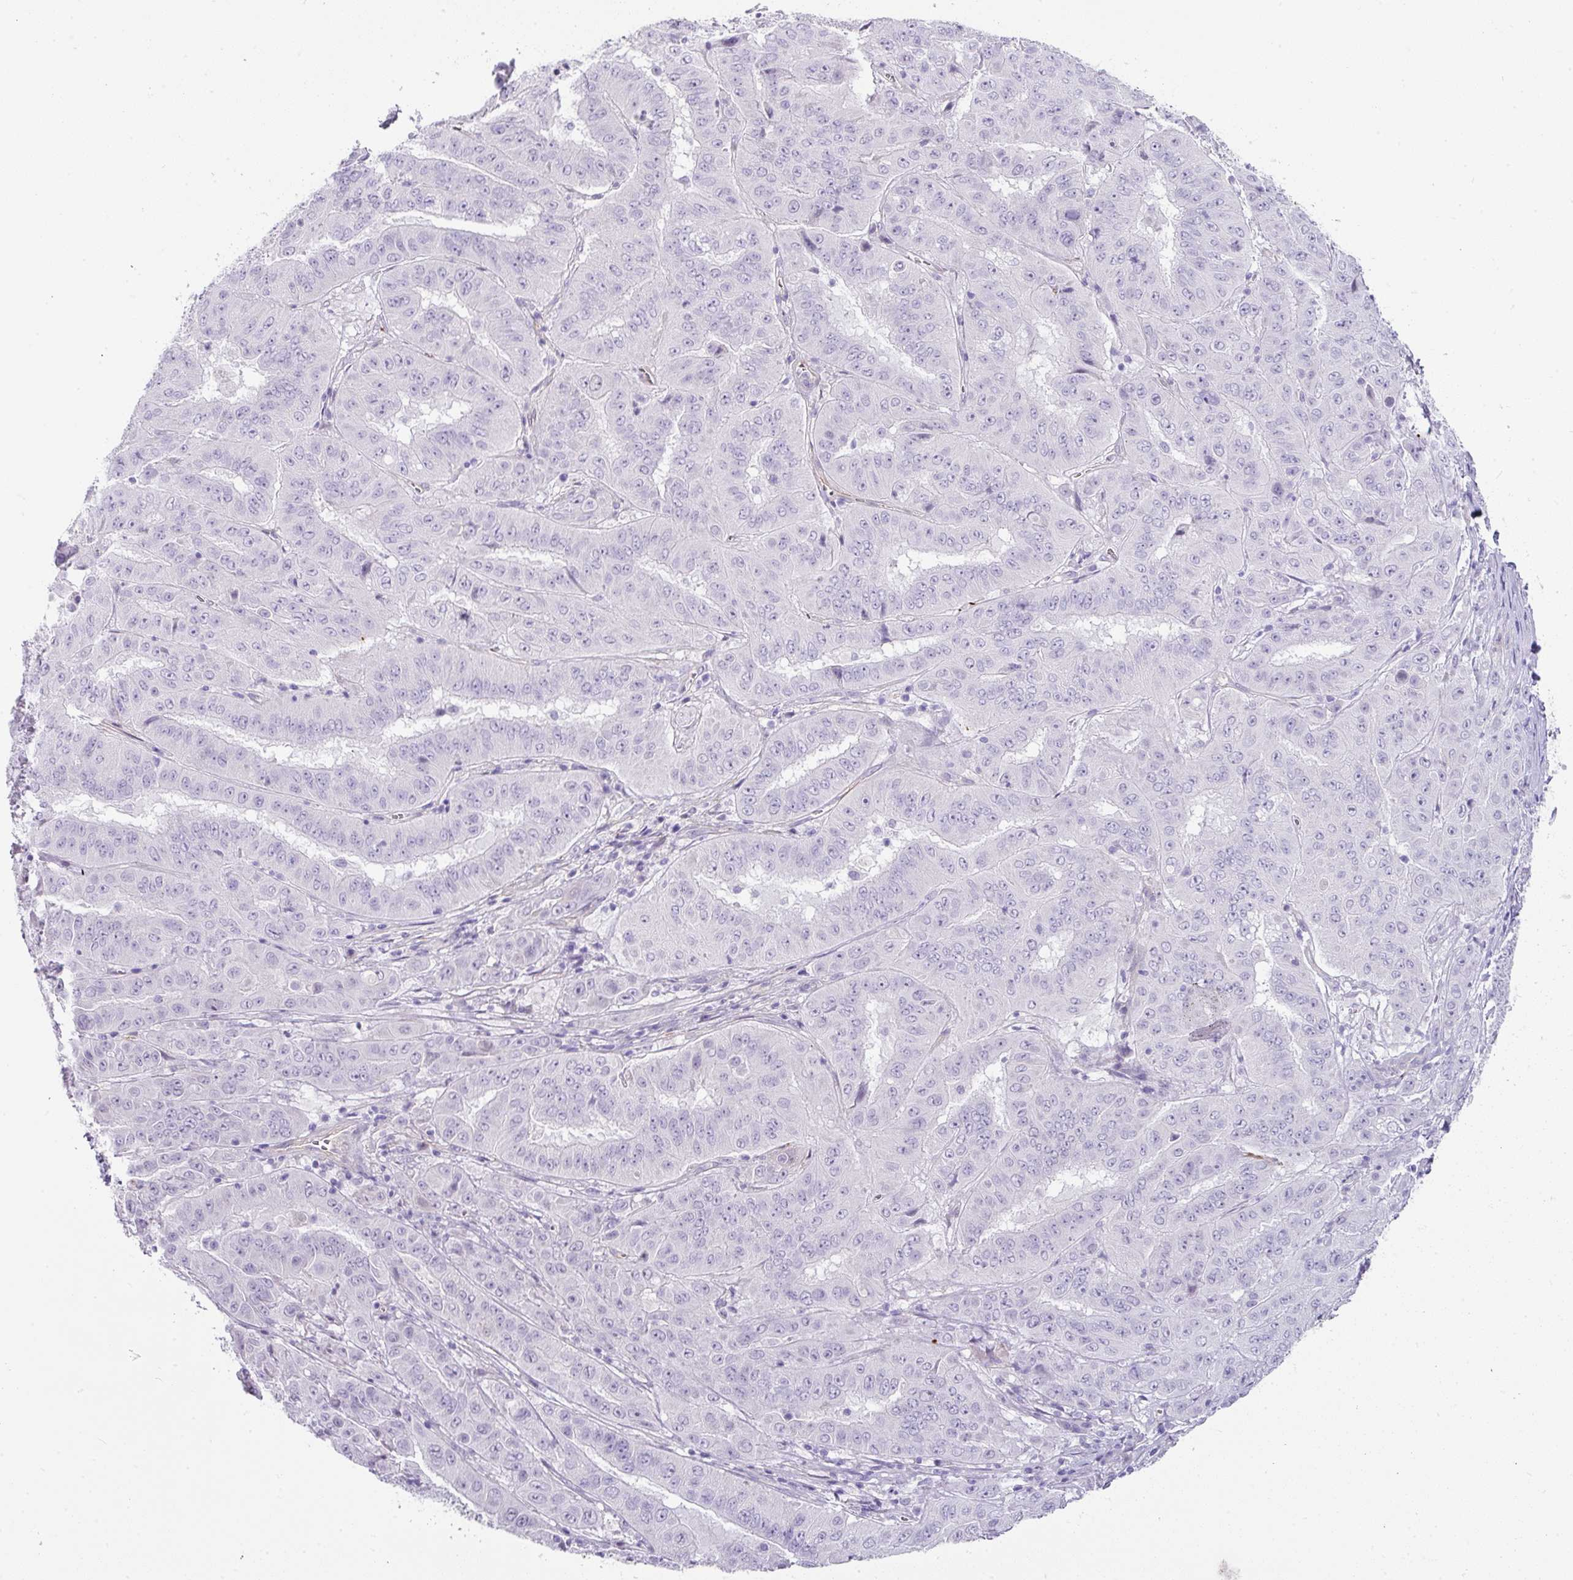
{"staining": {"intensity": "negative", "quantity": "none", "location": "none"}, "tissue": "pancreatic cancer", "cell_type": "Tumor cells", "image_type": "cancer", "snomed": [{"axis": "morphology", "description": "Adenocarcinoma, NOS"}, {"axis": "topography", "description": "Pancreas"}], "caption": "A micrograph of human pancreatic cancer (adenocarcinoma) is negative for staining in tumor cells.", "gene": "OR52N1", "patient": {"sex": "male", "age": 63}}